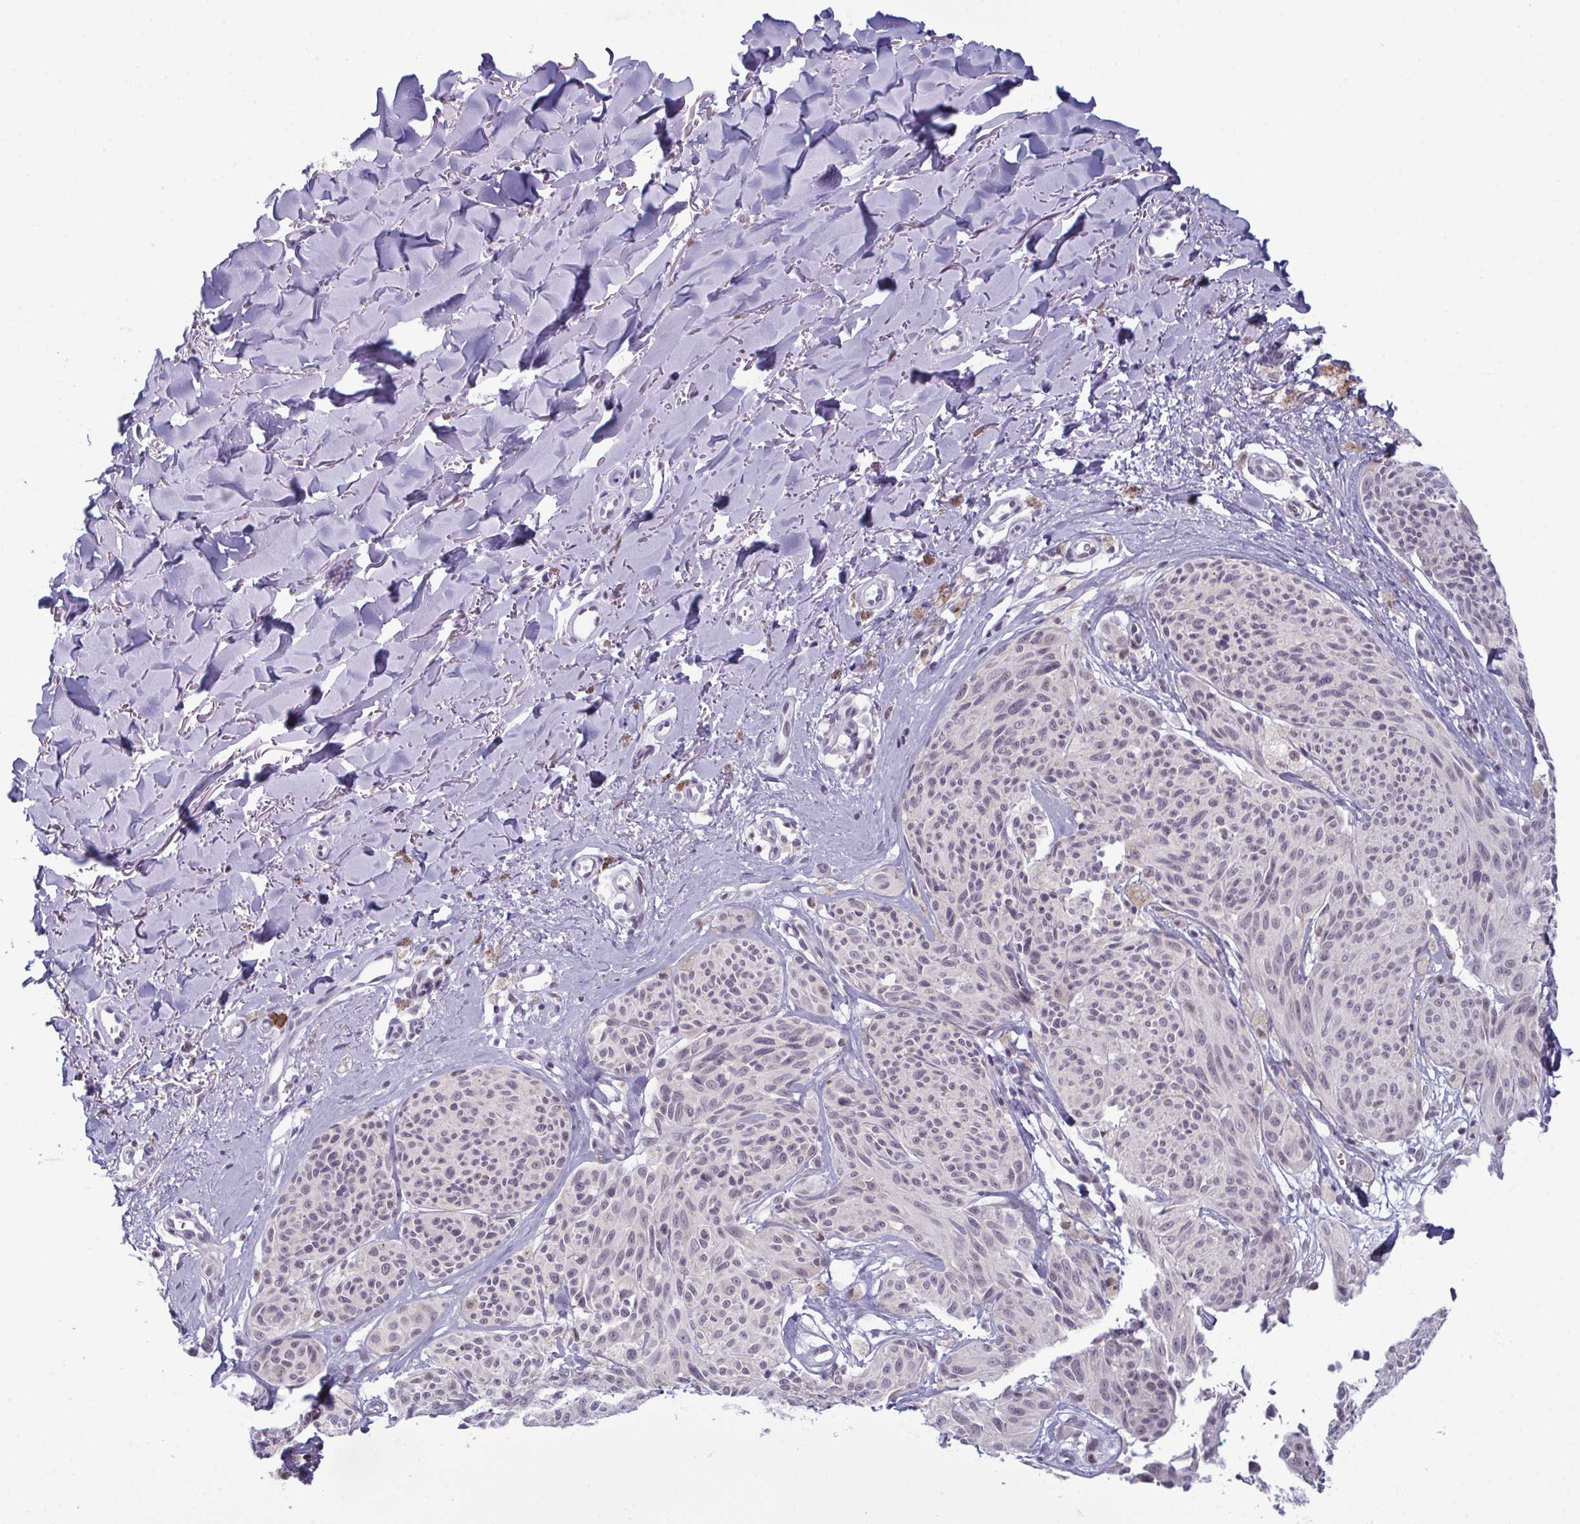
{"staining": {"intensity": "weak", "quantity": "<25%", "location": "nuclear"}, "tissue": "melanoma", "cell_type": "Tumor cells", "image_type": "cancer", "snomed": [{"axis": "morphology", "description": "Malignant melanoma, NOS"}, {"axis": "topography", "description": "Skin"}], "caption": "Human melanoma stained for a protein using IHC exhibits no staining in tumor cells.", "gene": "RBM7", "patient": {"sex": "female", "age": 87}}